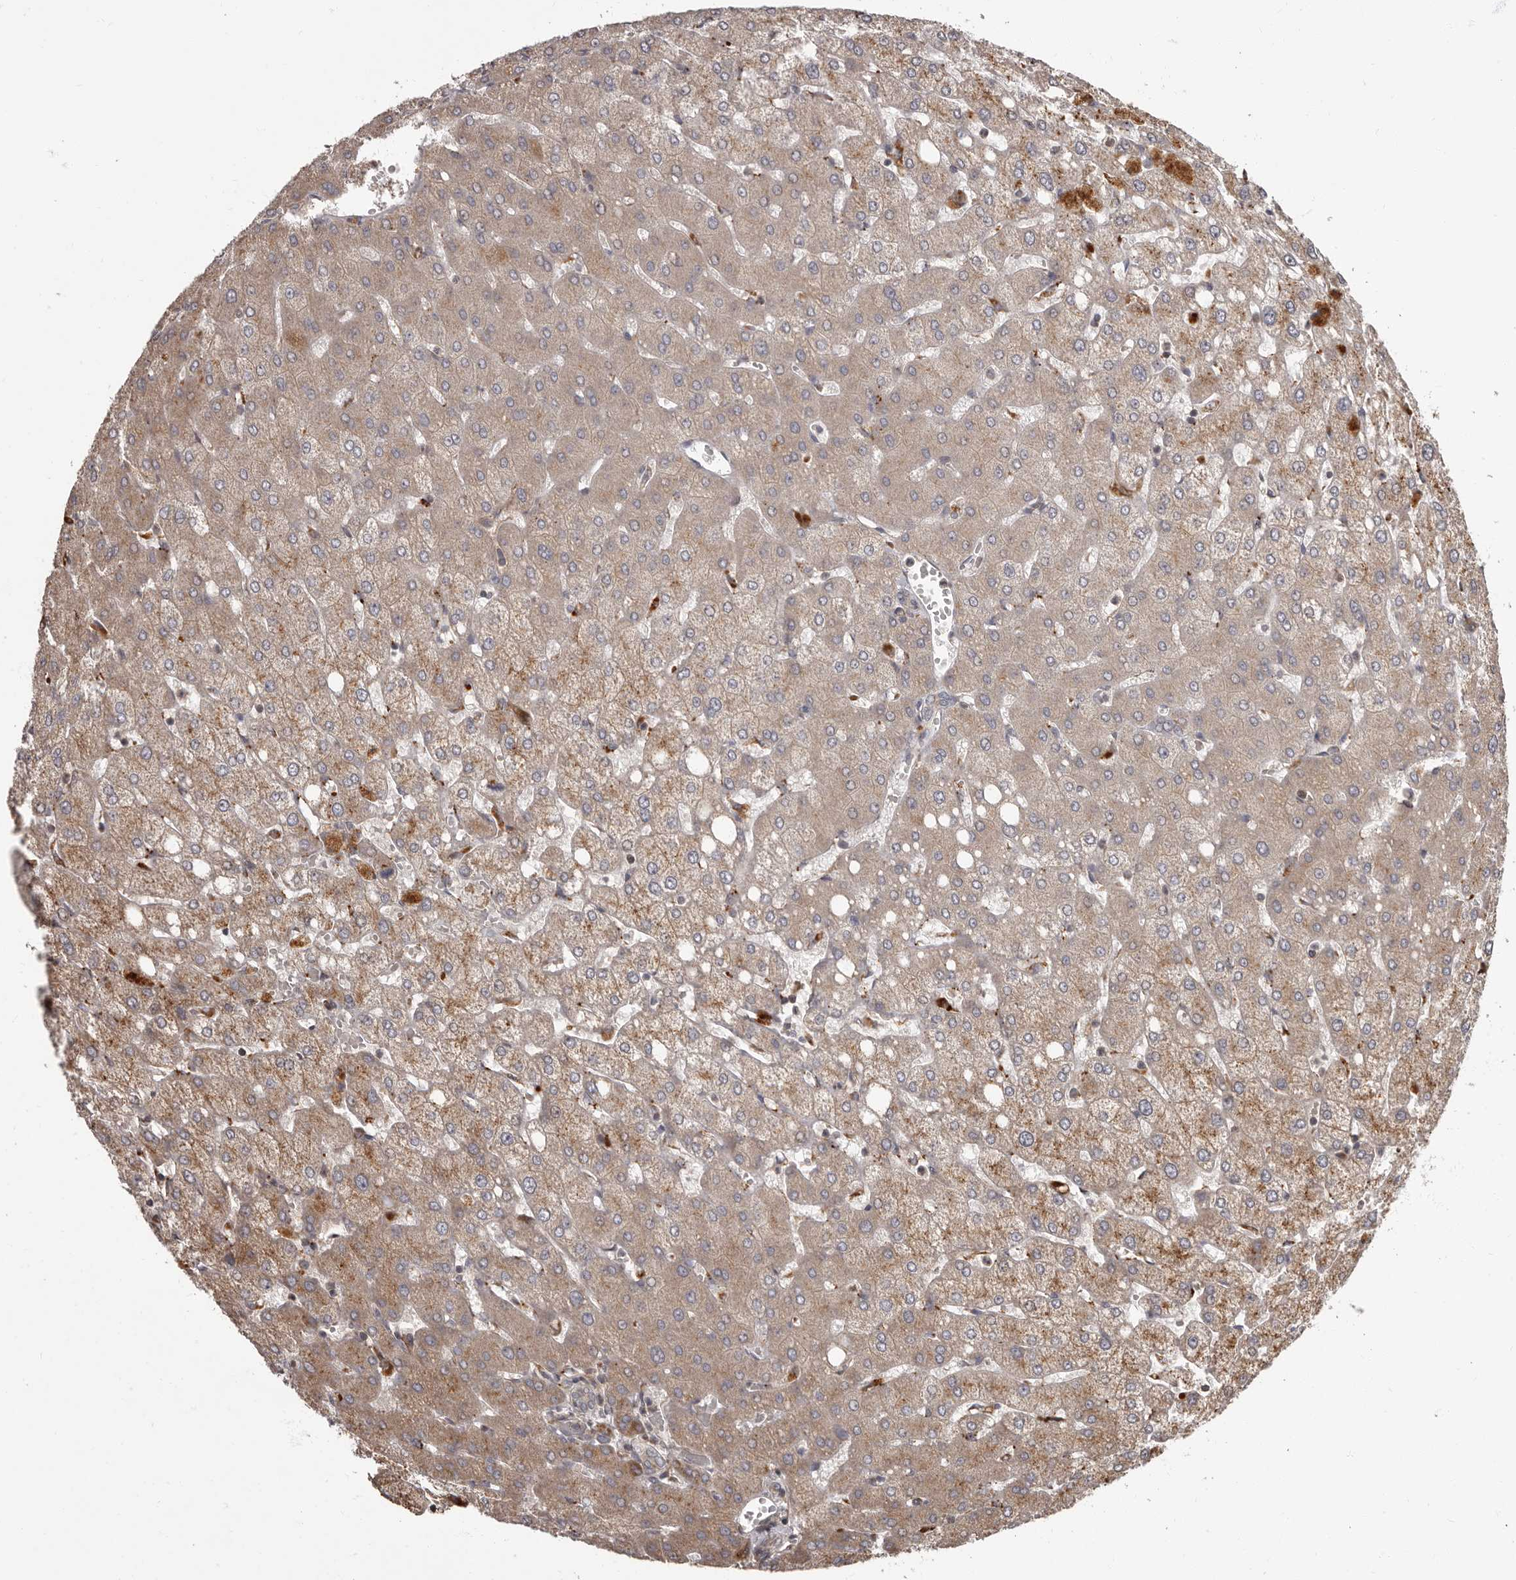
{"staining": {"intensity": "negative", "quantity": "none", "location": "none"}, "tissue": "liver", "cell_type": "Cholangiocytes", "image_type": "normal", "snomed": [{"axis": "morphology", "description": "Normal tissue, NOS"}, {"axis": "topography", "description": "Liver"}], "caption": "Human liver stained for a protein using immunohistochemistry (IHC) exhibits no expression in cholangiocytes.", "gene": "ADCY2", "patient": {"sex": "female", "age": 54}}